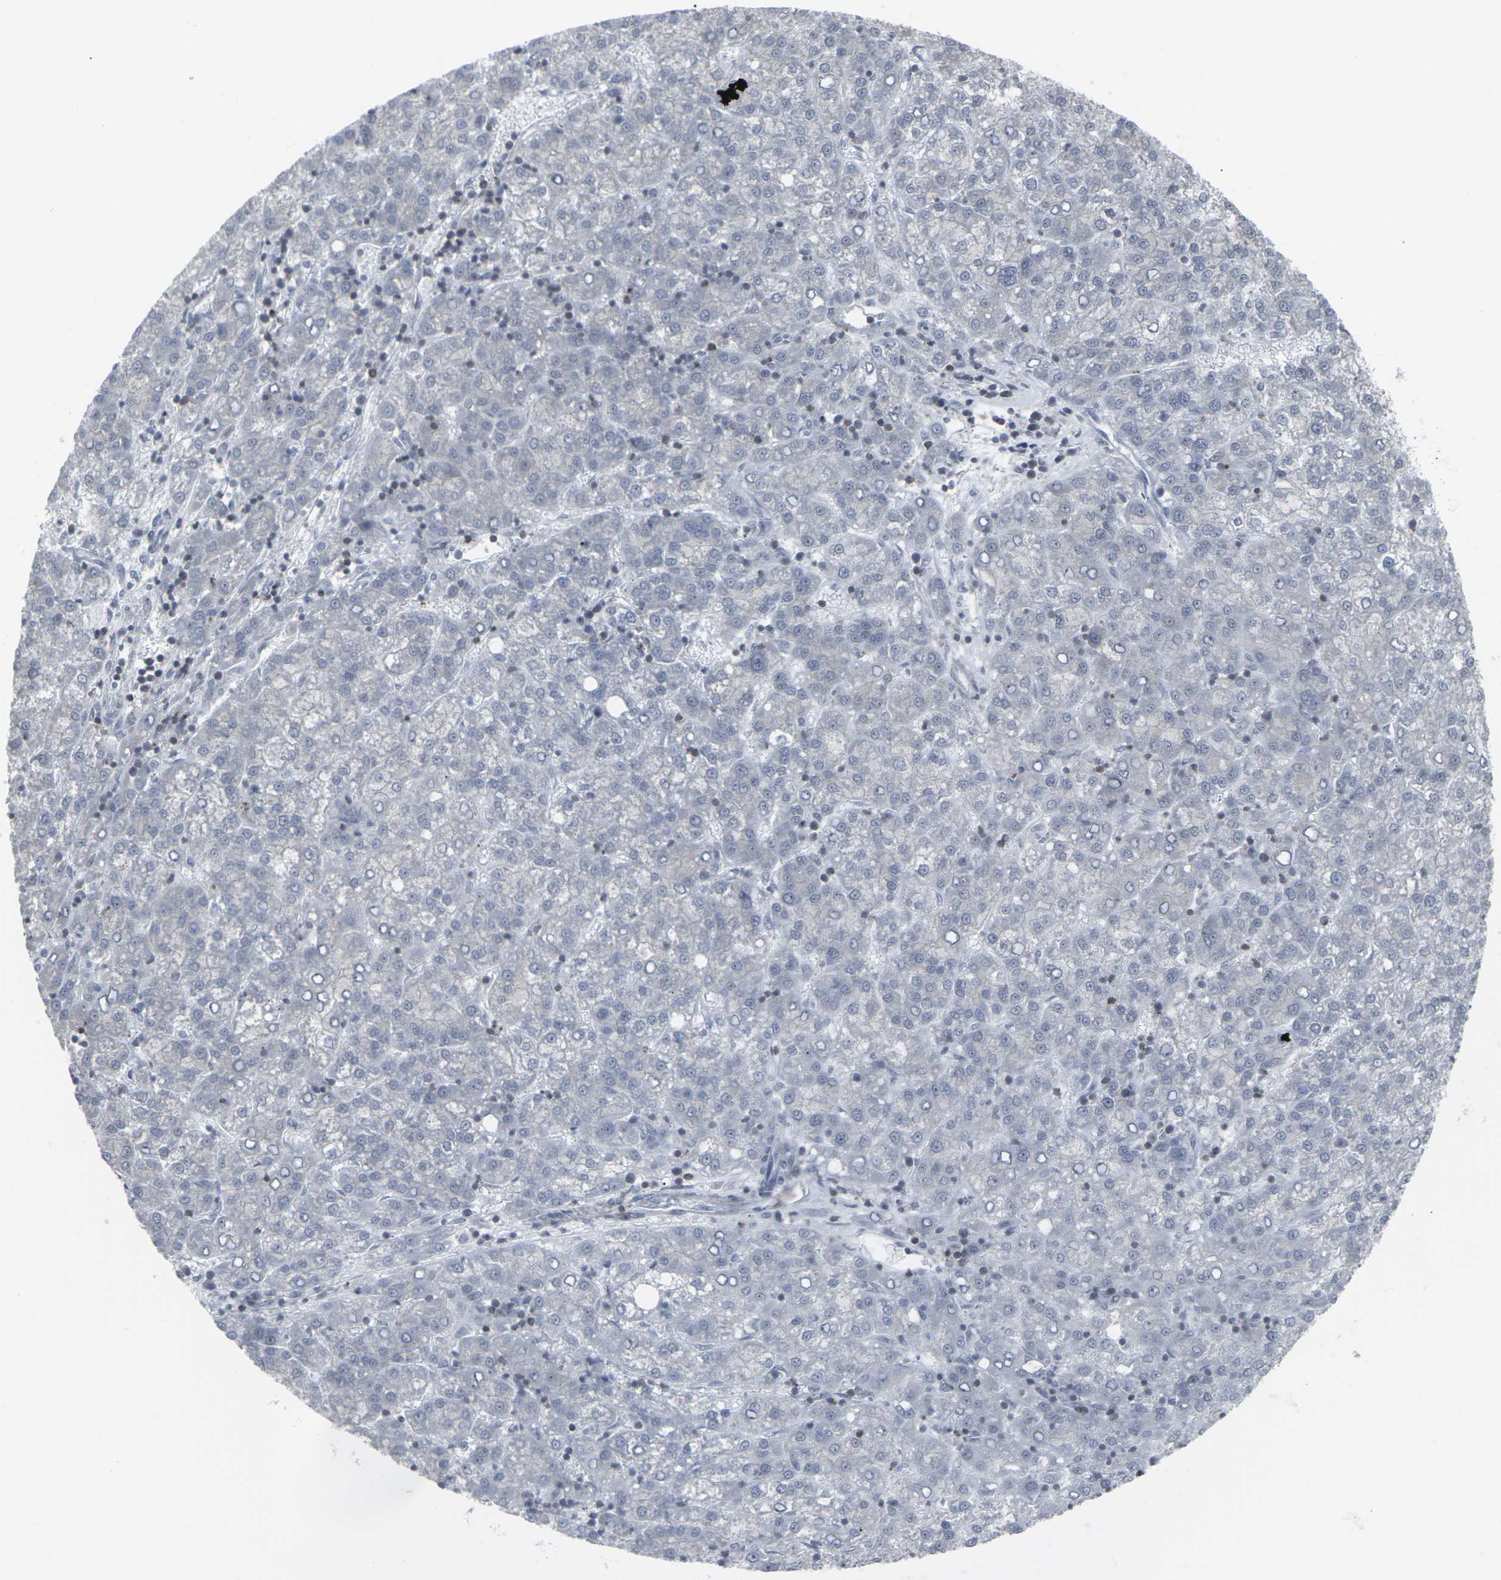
{"staining": {"intensity": "negative", "quantity": "none", "location": "none"}, "tissue": "liver cancer", "cell_type": "Tumor cells", "image_type": "cancer", "snomed": [{"axis": "morphology", "description": "Carcinoma, Hepatocellular, NOS"}, {"axis": "topography", "description": "Liver"}], "caption": "Tumor cells are negative for protein expression in human liver cancer.", "gene": "APOBEC2", "patient": {"sex": "female", "age": 58}}